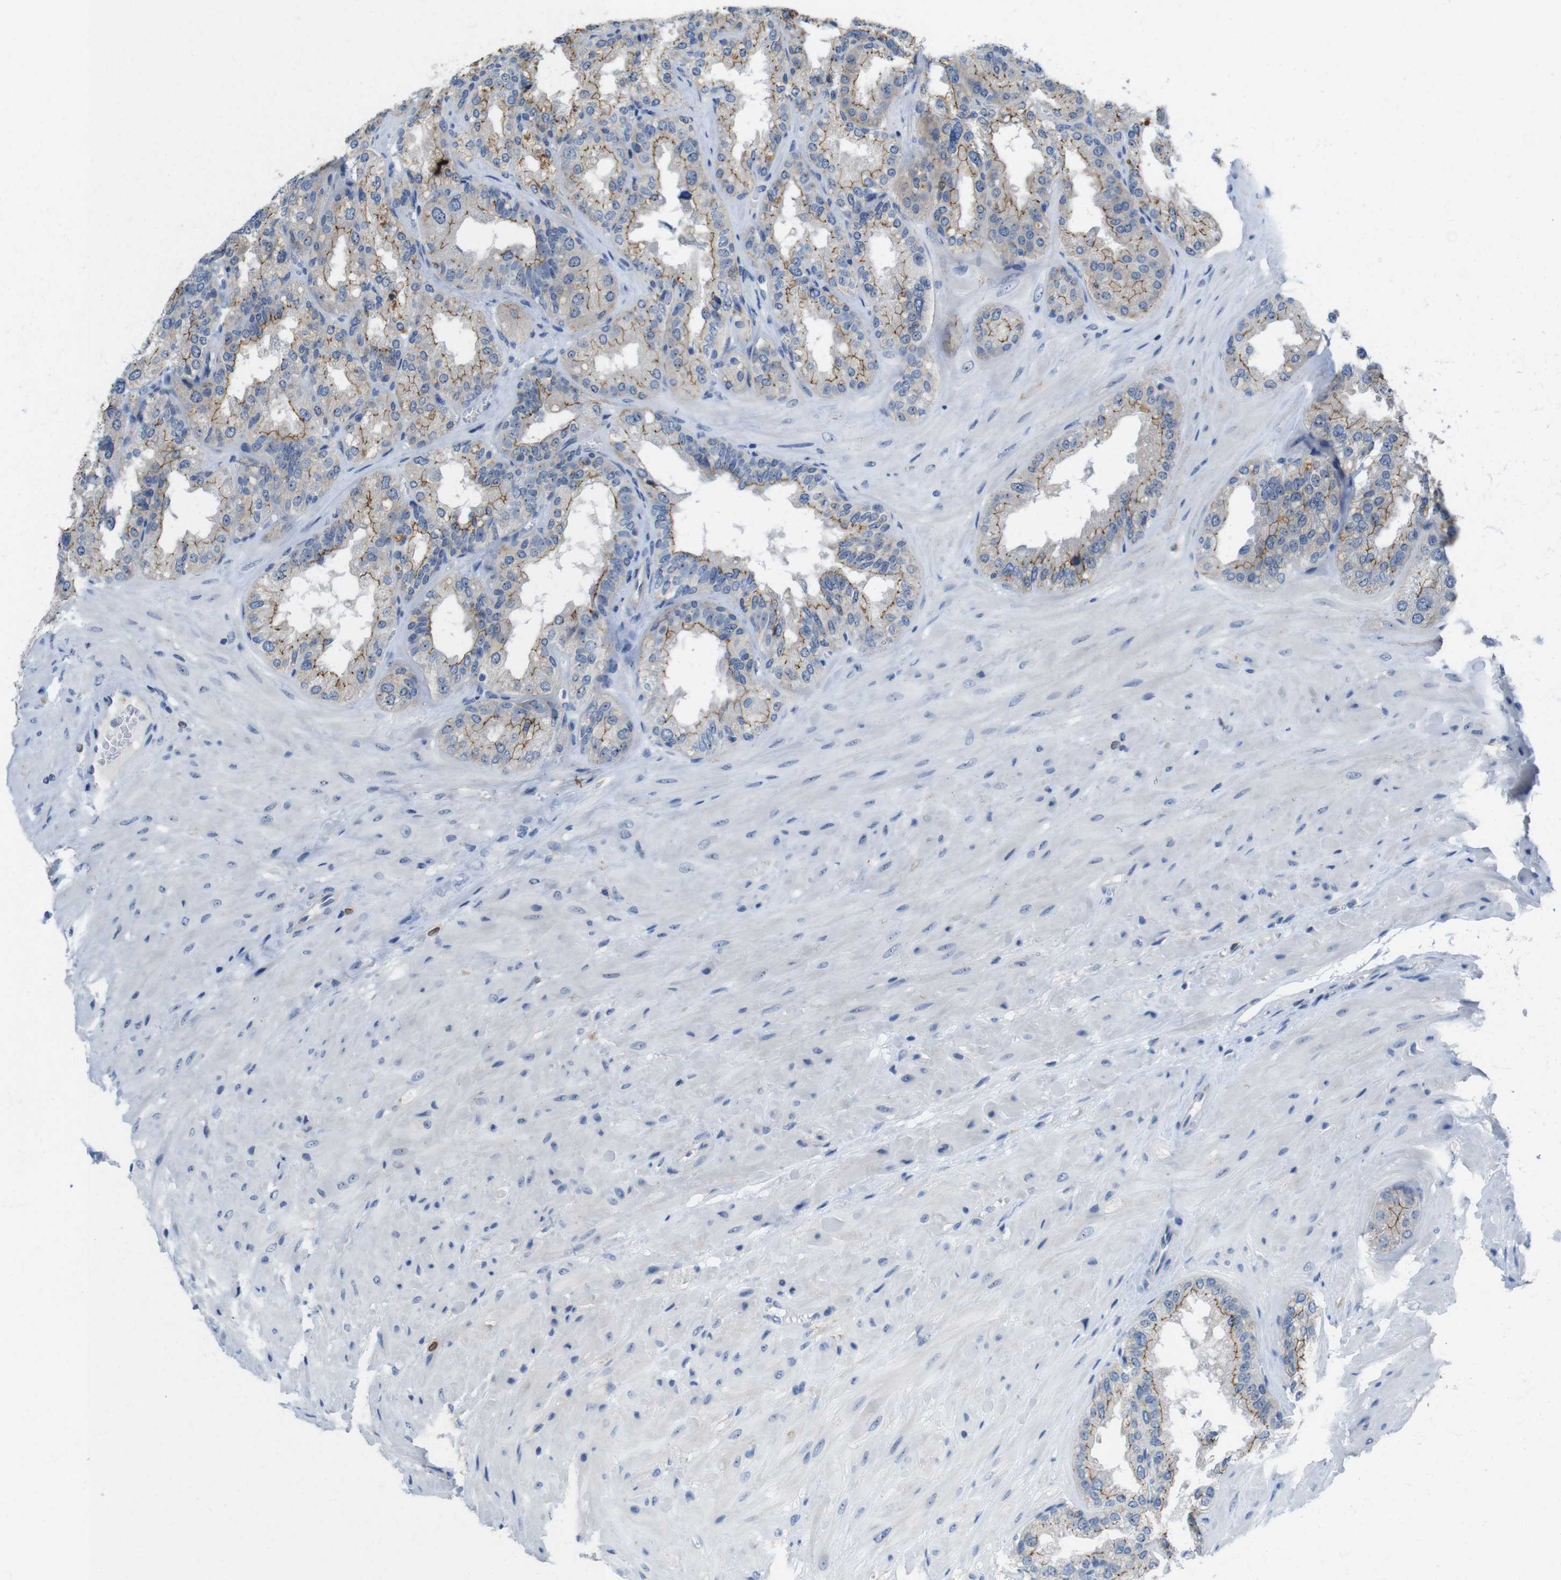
{"staining": {"intensity": "moderate", "quantity": ">75%", "location": "cytoplasmic/membranous"}, "tissue": "seminal vesicle", "cell_type": "Glandular cells", "image_type": "normal", "snomed": [{"axis": "morphology", "description": "Normal tissue, NOS"}, {"axis": "topography", "description": "Prostate"}, {"axis": "topography", "description": "Seminal veicle"}], "caption": "Brown immunohistochemical staining in normal seminal vesicle exhibits moderate cytoplasmic/membranous expression in about >75% of glandular cells. (DAB IHC with brightfield microscopy, high magnification).", "gene": "TJP3", "patient": {"sex": "male", "age": 51}}